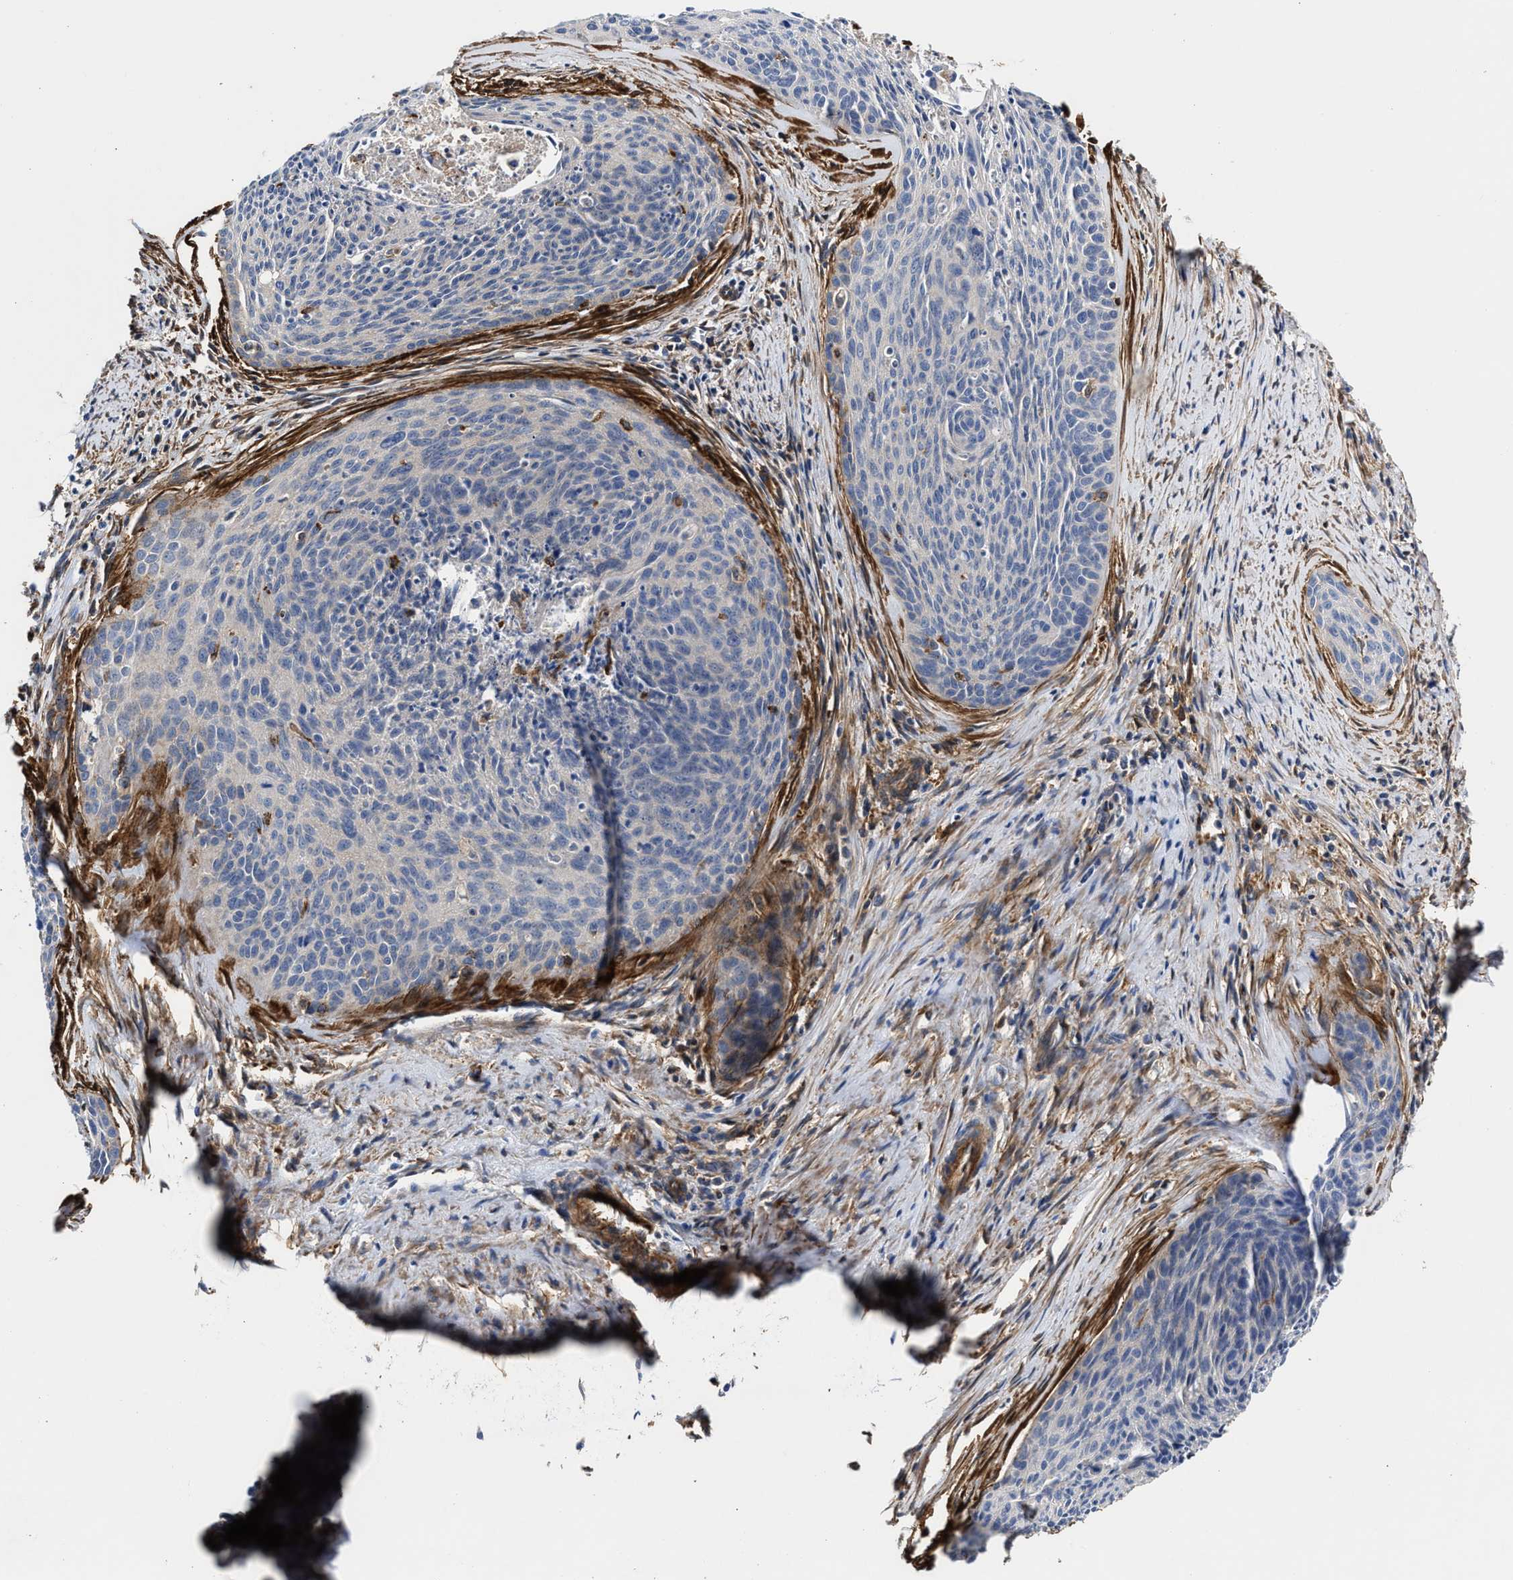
{"staining": {"intensity": "negative", "quantity": "none", "location": "none"}, "tissue": "cervical cancer", "cell_type": "Tumor cells", "image_type": "cancer", "snomed": [{"axis": "morphology", "description": "Squamous cell carcinoma, NOS"}, {"axis": "topography", "description": "Cervix"}], "caption": "Tumor cells show no significant expression in cervical squamous cell carcinoma. (Stains: DAB immunohistochemistry (IHC) with hematoxylin counter stain, Microscopy: brightfield microscopy at high magnification).", "gene": "HS3ST5", "patient": {"sex": "female", "age": 55}}